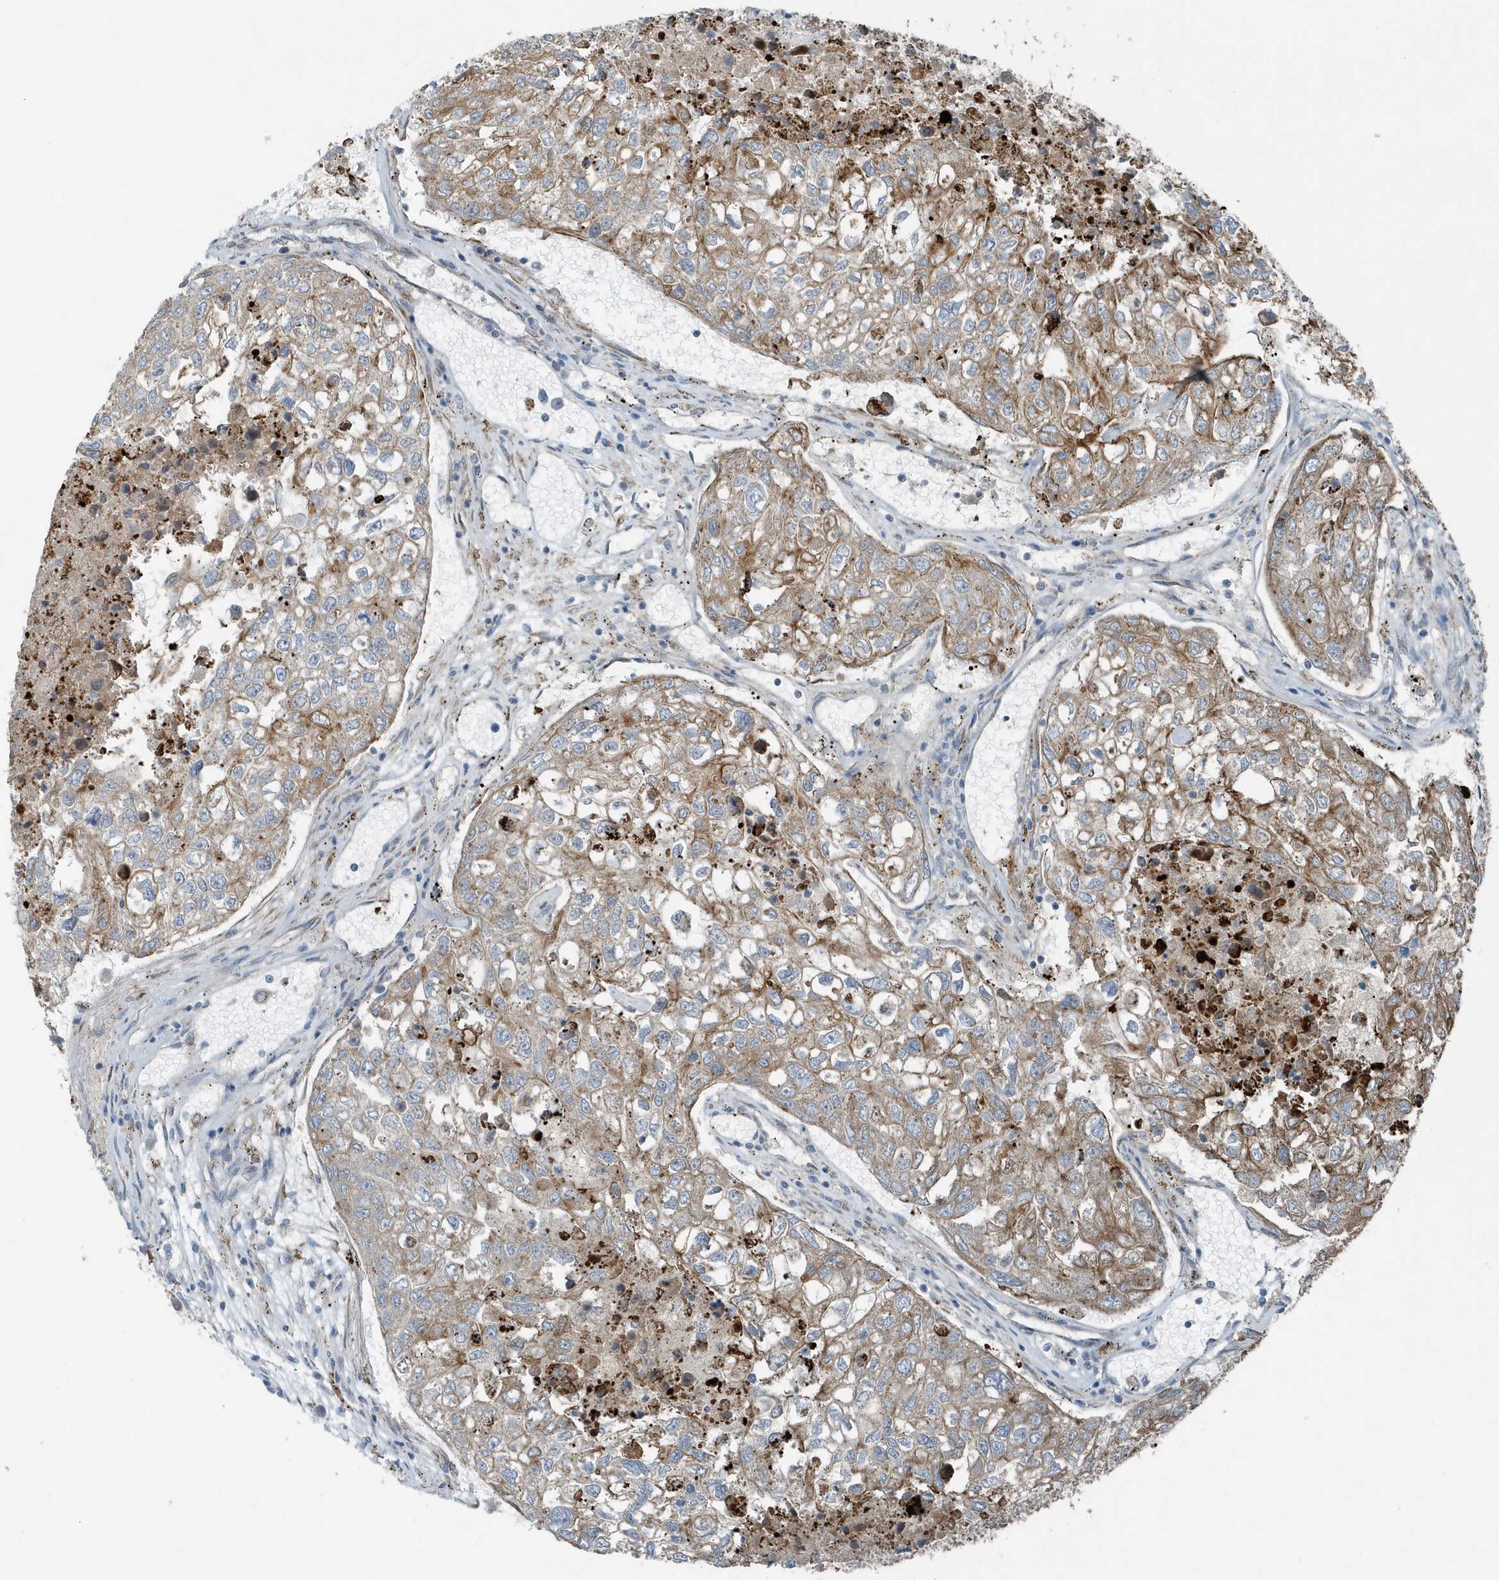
{"staining": {"intensity": "moderate", "quantity": ">75%", "location": "cytoplasmic/membranous"}, "tissue": "urothelial cancer", "cell_type": "Tumor cells", "image_type": "cancer", "snomed": [{"axis": "morphology", "description": "Urothelial carcinoma, High grade"}, {"axis": "topography", "description": "Lymph node"}, {"axis": "topography", "description": "Urinary bladder"}], "caption": "Immunohistochemical staining of human high-grade urothelial carcinoma displays moderate cytoplasmic/membranous protein expression in about >75% of tumor cells. (DAB IHC, brown staining for protein, blue staining for nuclei).", "gene": "GCC2", "patient": {"sex": "male", "age": 51}}